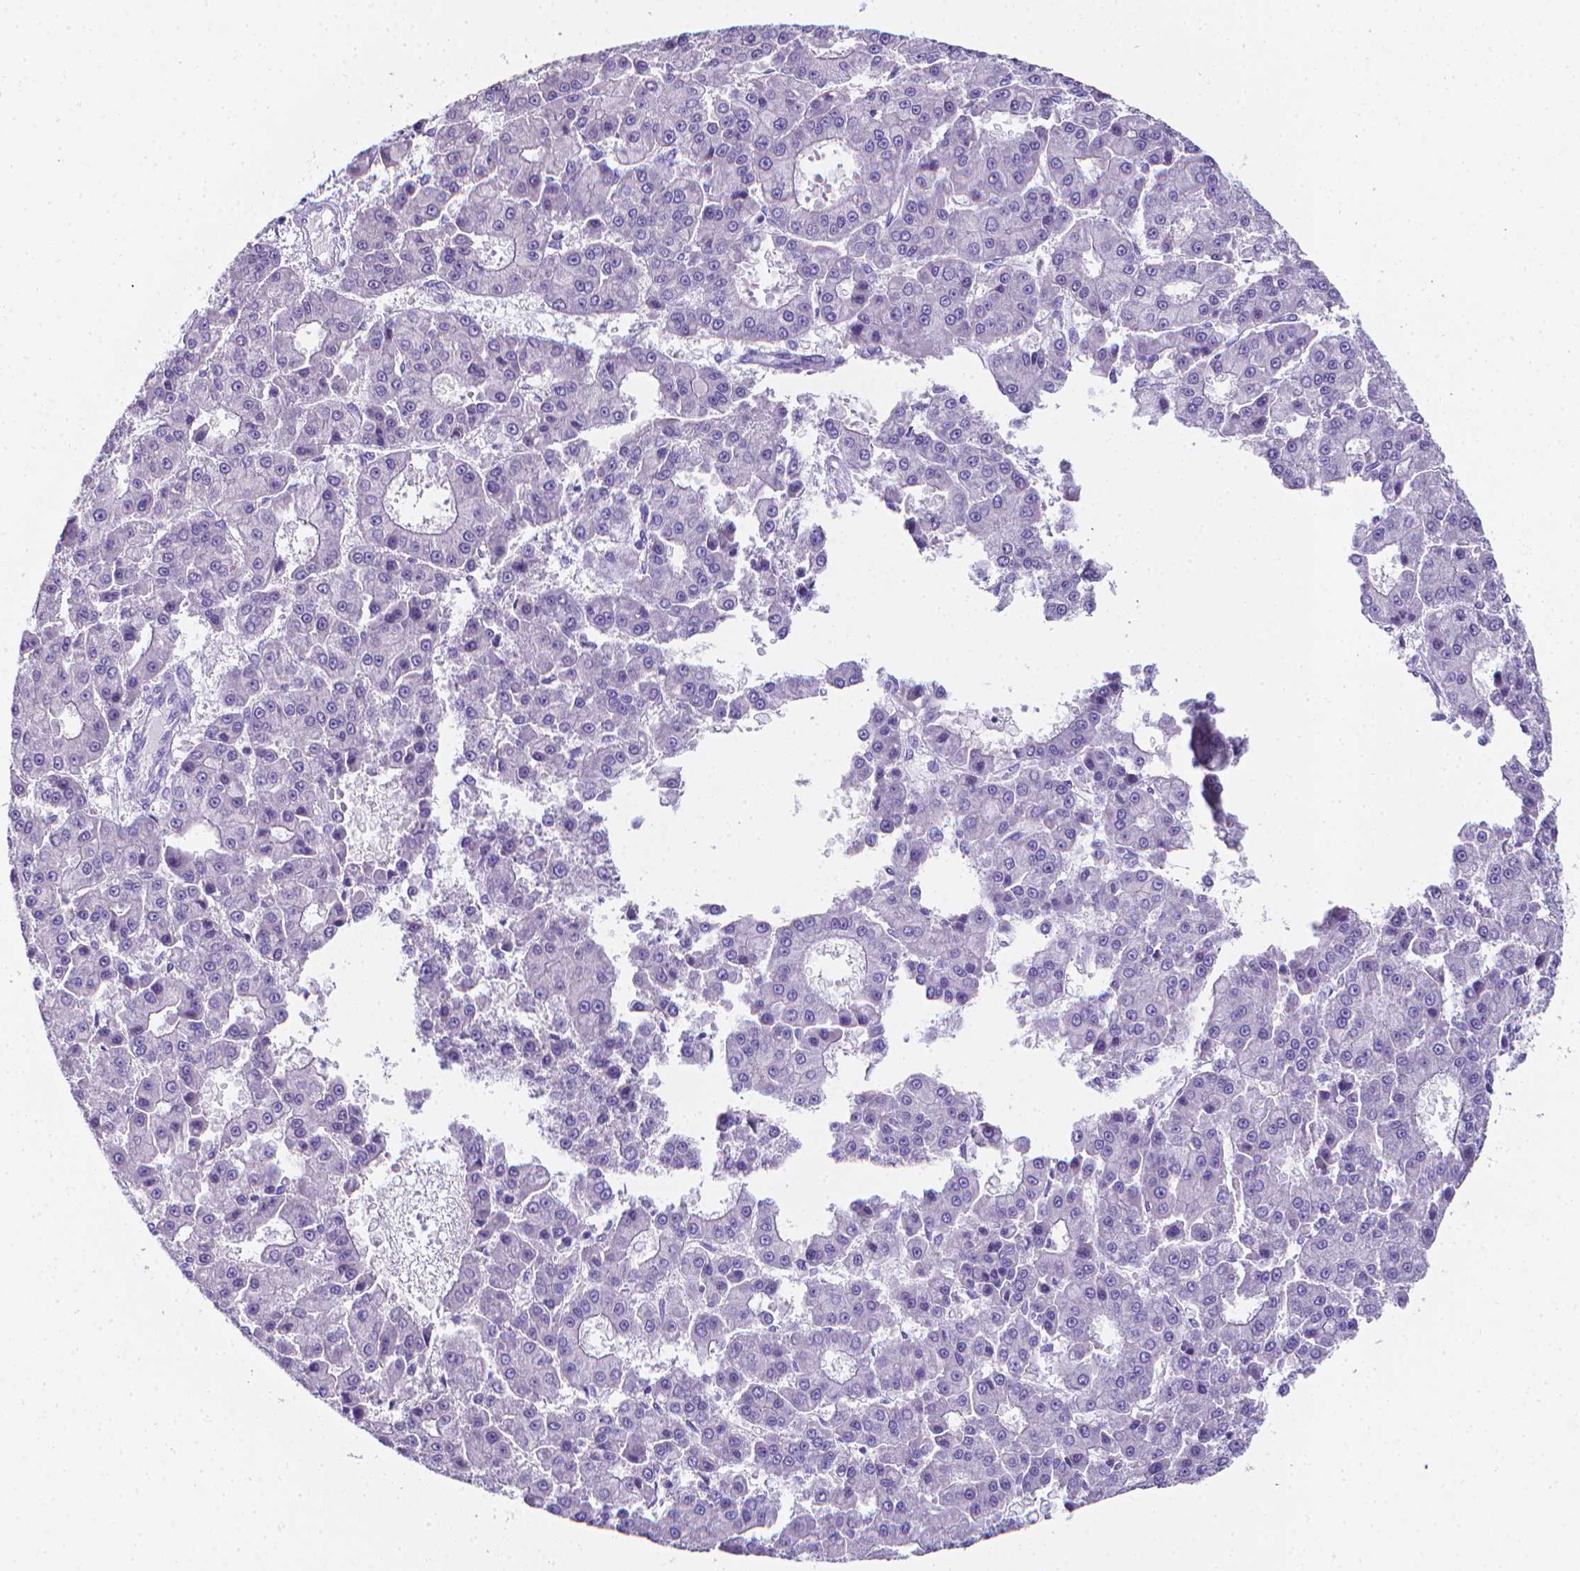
{"staining": {"intensity": "negative", "quantity": "none", "location": "none"}, "tissue": "liver cancer", "cell_type": "Tumor cells", "image_type": "cancer", "snomed": [{"axis": "morphology", "description": "Carcinoma, Hepatocellular, NOS"}, {"axis": "topography", "description": "Liver"}], "caption": "IHC histopathology image of hepatocellular carcinoma (liver) stained for a protein (brown), which reveals no positivity in tumor cells.", "gene": "LRRC73", "patient": {"sex": "male", "age": 70}}